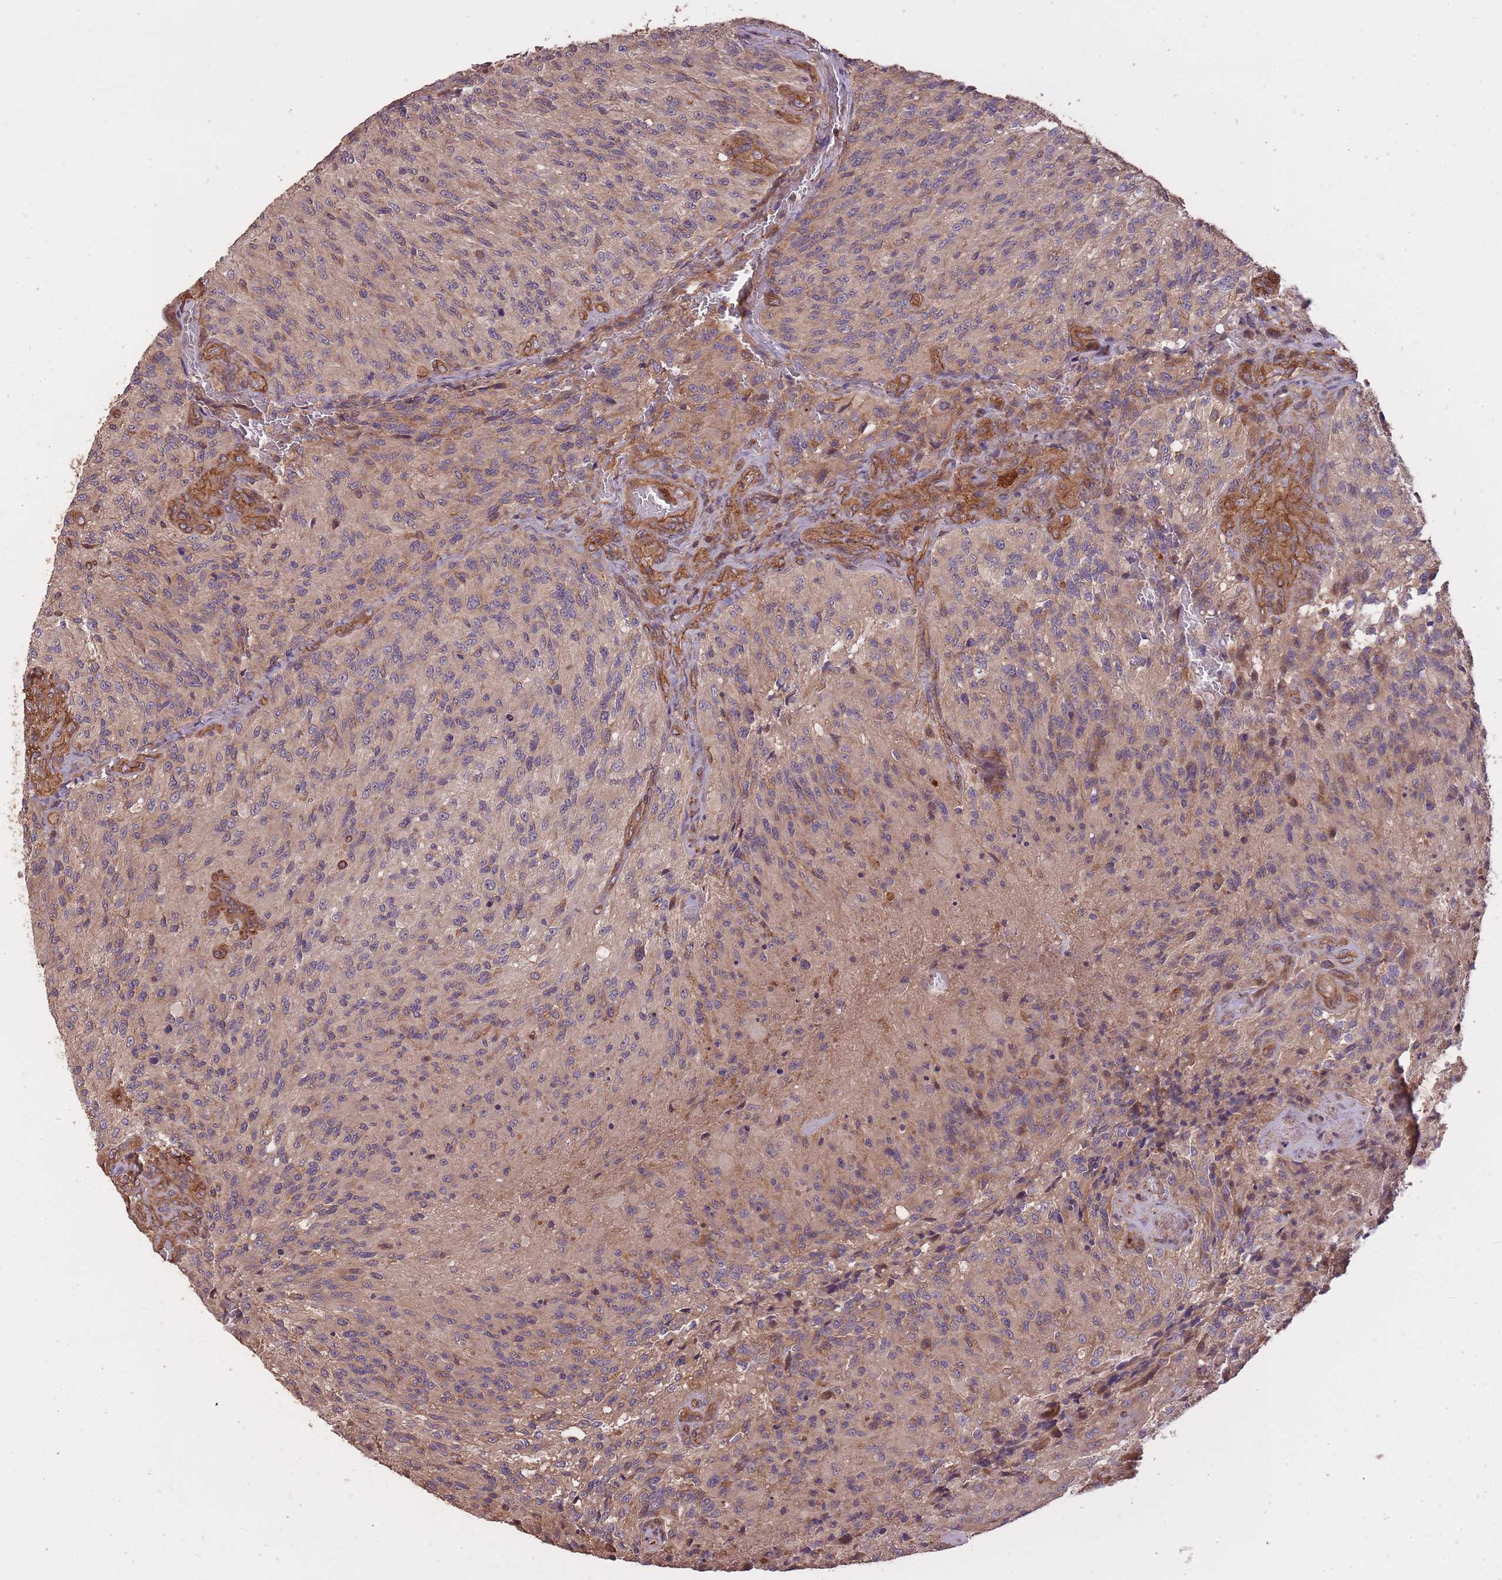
{"staining": {"intensity": "weak", "quantity": "<25%", "location": "cytoplasmic/membranous"}, "tissue": "glioma", "cell_type": "Tumor cells", "image_type": "cancer", "snomed": [{"axis": "morphology", "description": "Normal tissue, NOS"}, {"axis": "morphology", "description": "Glioma, malignant, High grade"}, {"axis": "topography", "description": "Cerebral cortex"}], "caption": "Protein analysis of glioma reveals no significant positivity in tumor cells.", "gene": "ARMH3", "patient": {"sex": "male", "age": 56}}